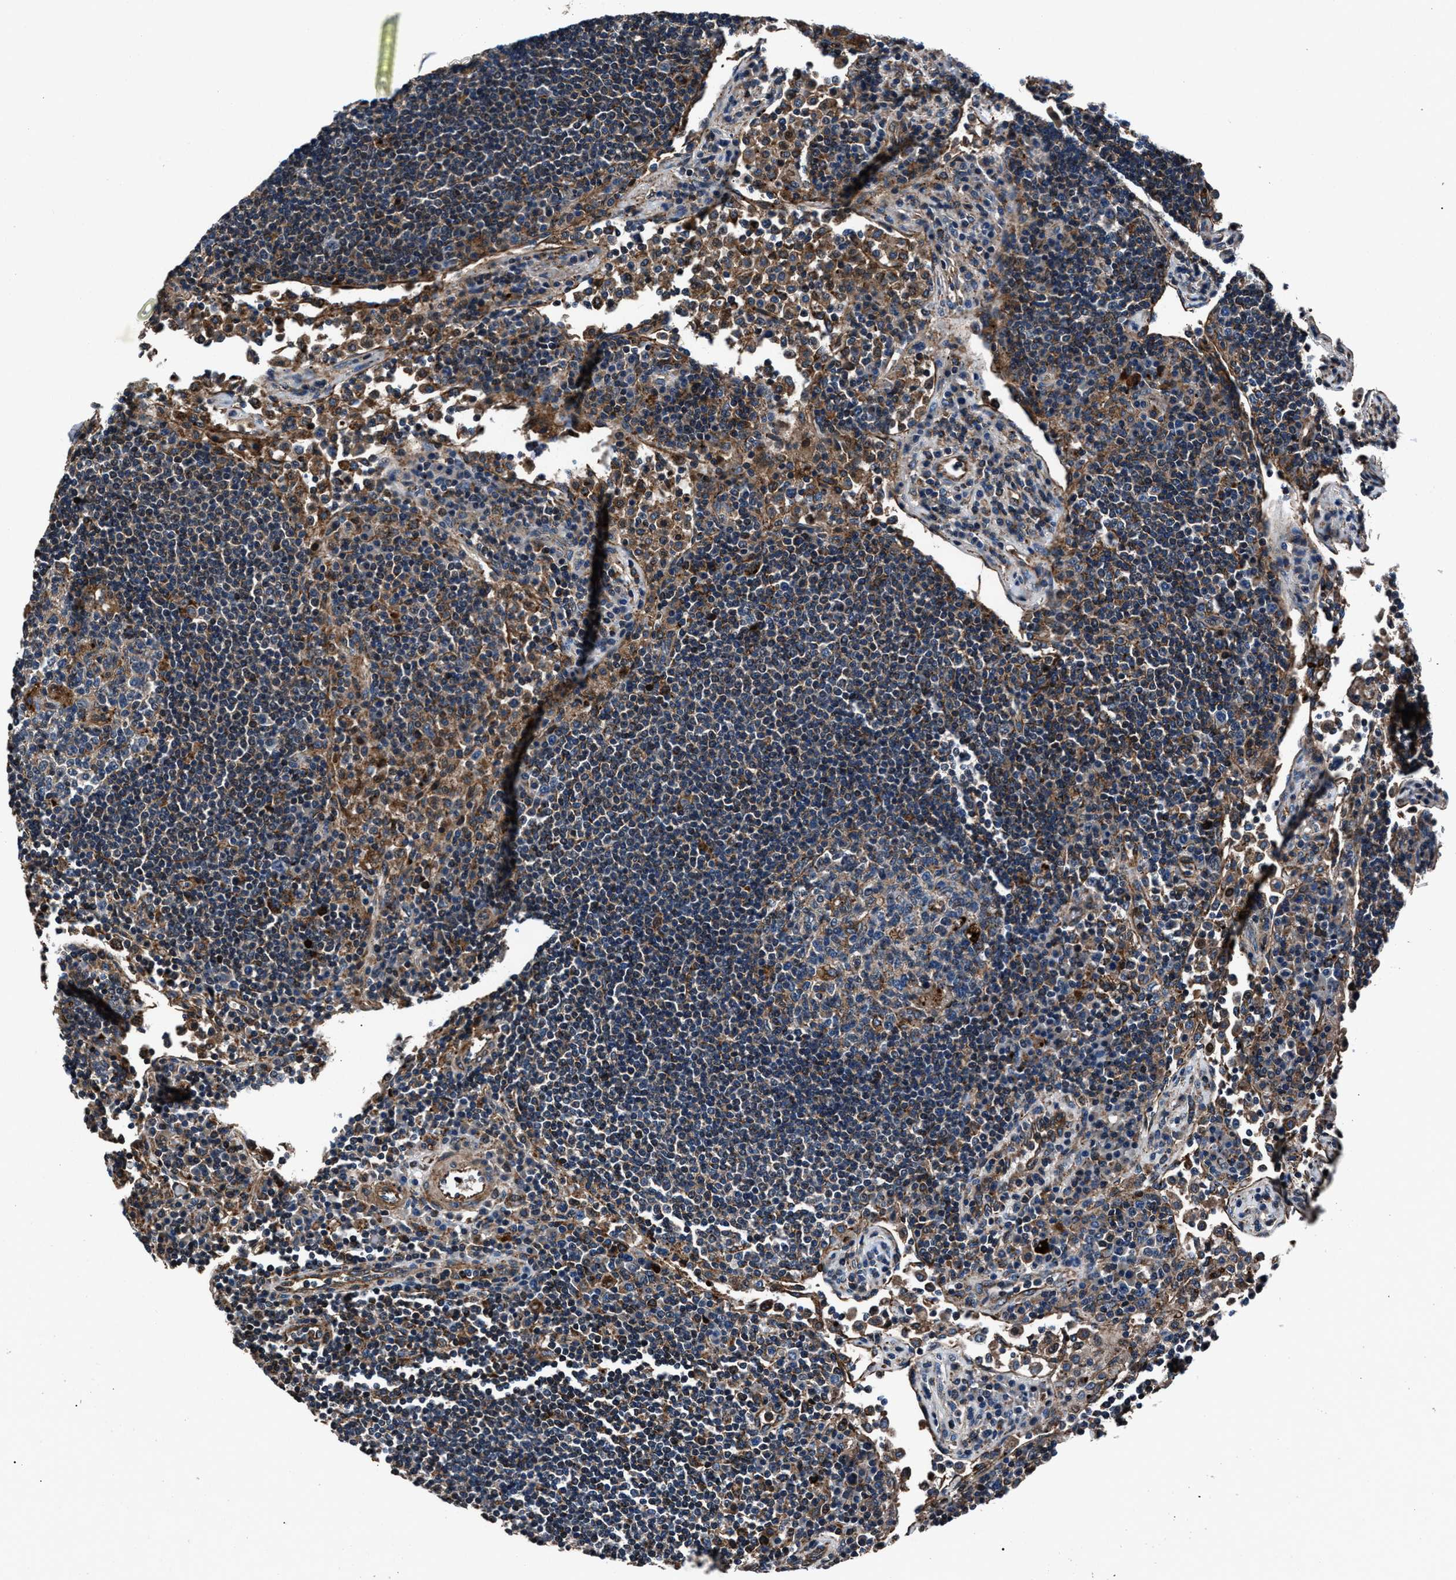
{"staining": {"intensity": "moderate", "quantity": "<25%", "location": "cytoplasmic/membranous"}, "tissue": "lymph node", "cell_type": "Germinal center cells", "image_type": "normal", "snomed": [{"axis": "morphology", "description": "Normal tissue, NOS"}, {"axis": "topography", "description": "Lymph node"}], "caption": "Immunohistochemical staining of unremarkable lymph node reveals <25% levels of moderate cytoplasmic/membranous protein positivity in approximately <25% of germinal center cells. Nuclei are stained in blue.", "gene": "MFSD11", "patient": {"sex": "female", "age": 53}}